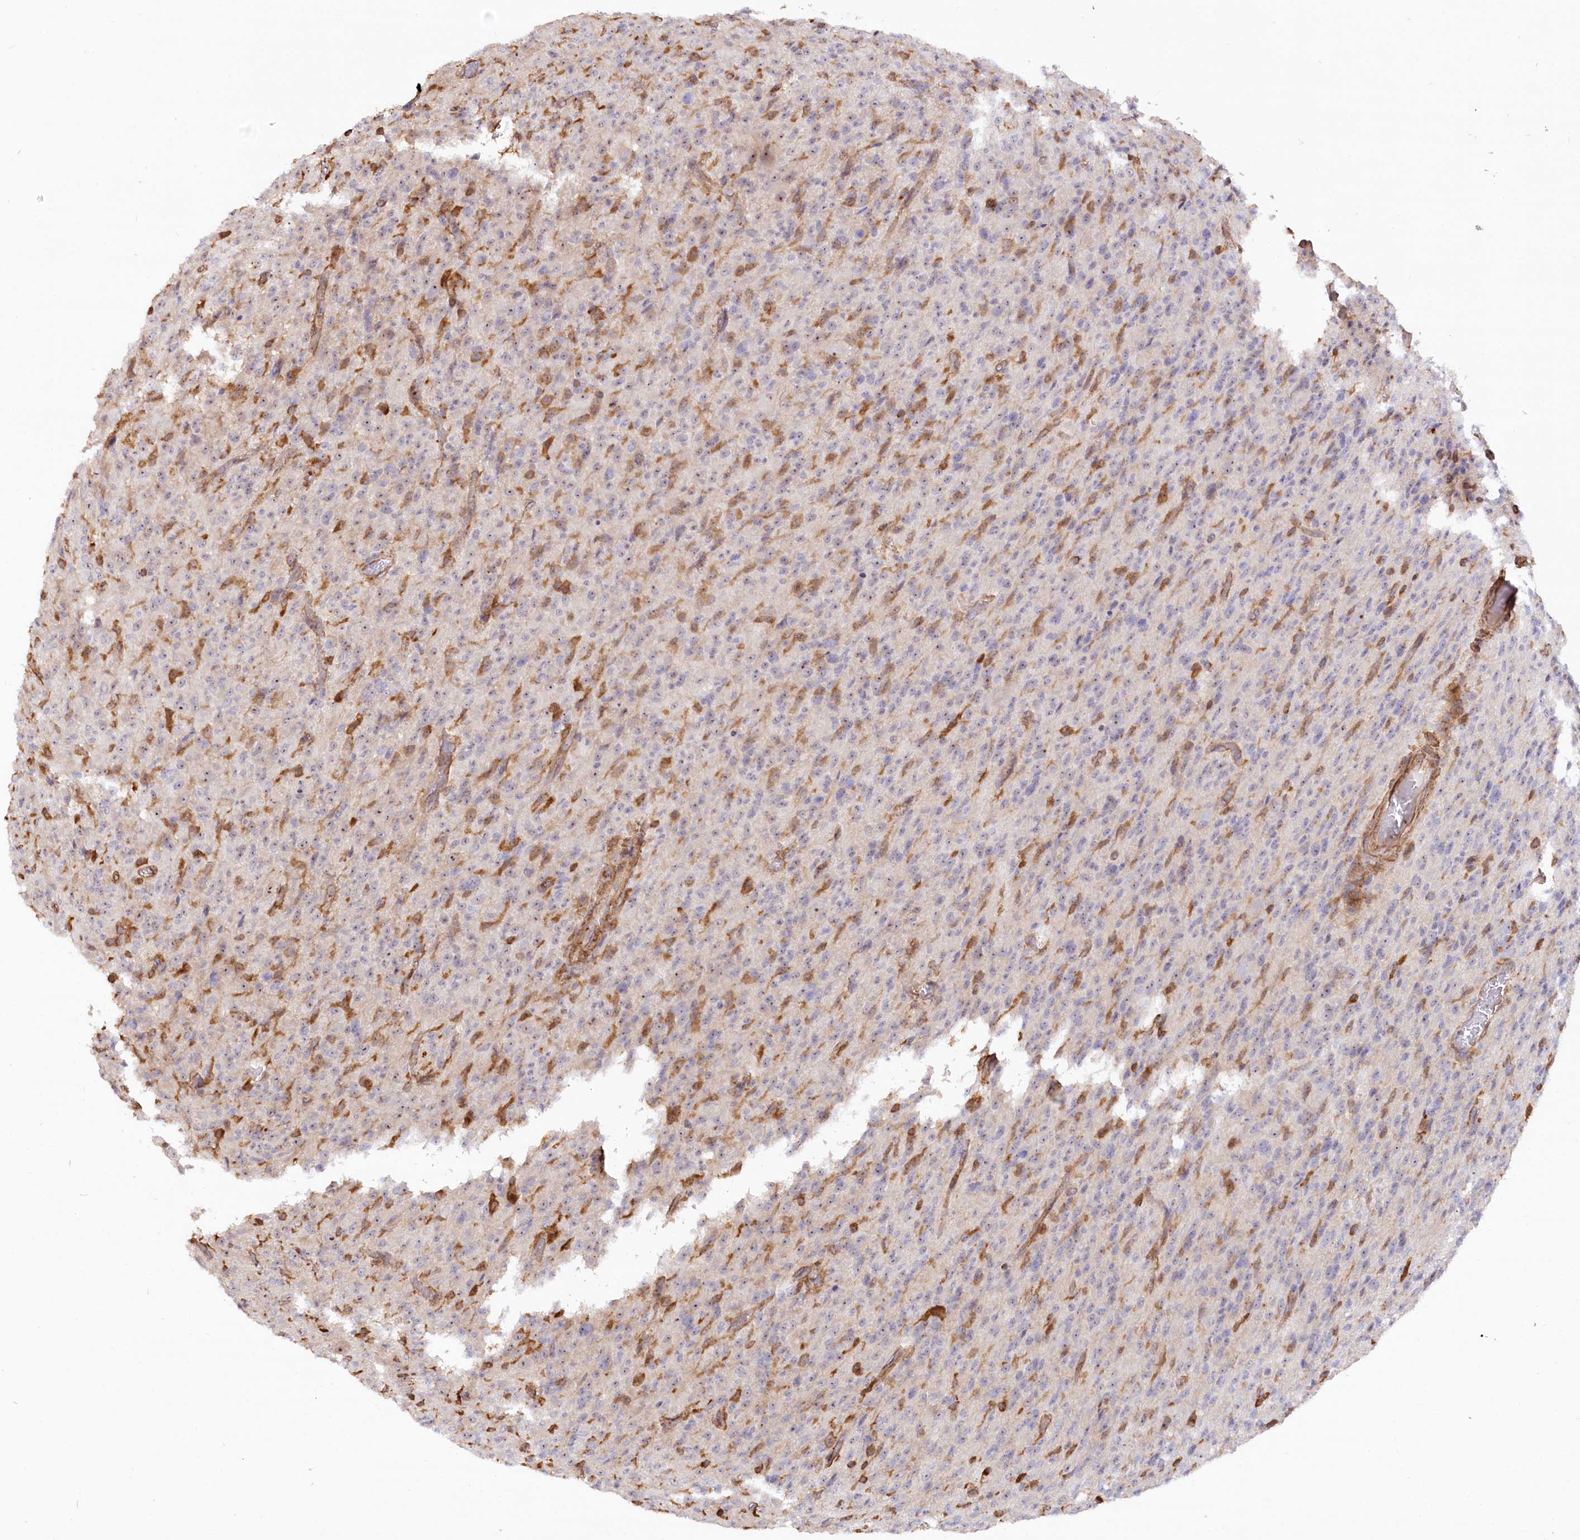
{"staining": {"intensity": "negative", "quantity": "none", "location": "none"}, "tissue": "glioma", "cell_type": "Tumor cells", "image_type": "cancer", "snomed": [{"axis": "morphology", "description": "Glioma, malignant, High grade"}, {"axis": "topography", "description": "Brain"}], "caption": "Immunohistochemistry (IHC) of human malignant glioma (high-grade) exhibits no expression in tumor cells.", "gene": "WDR36", "patient": {"sex": "female", "age": 57}}